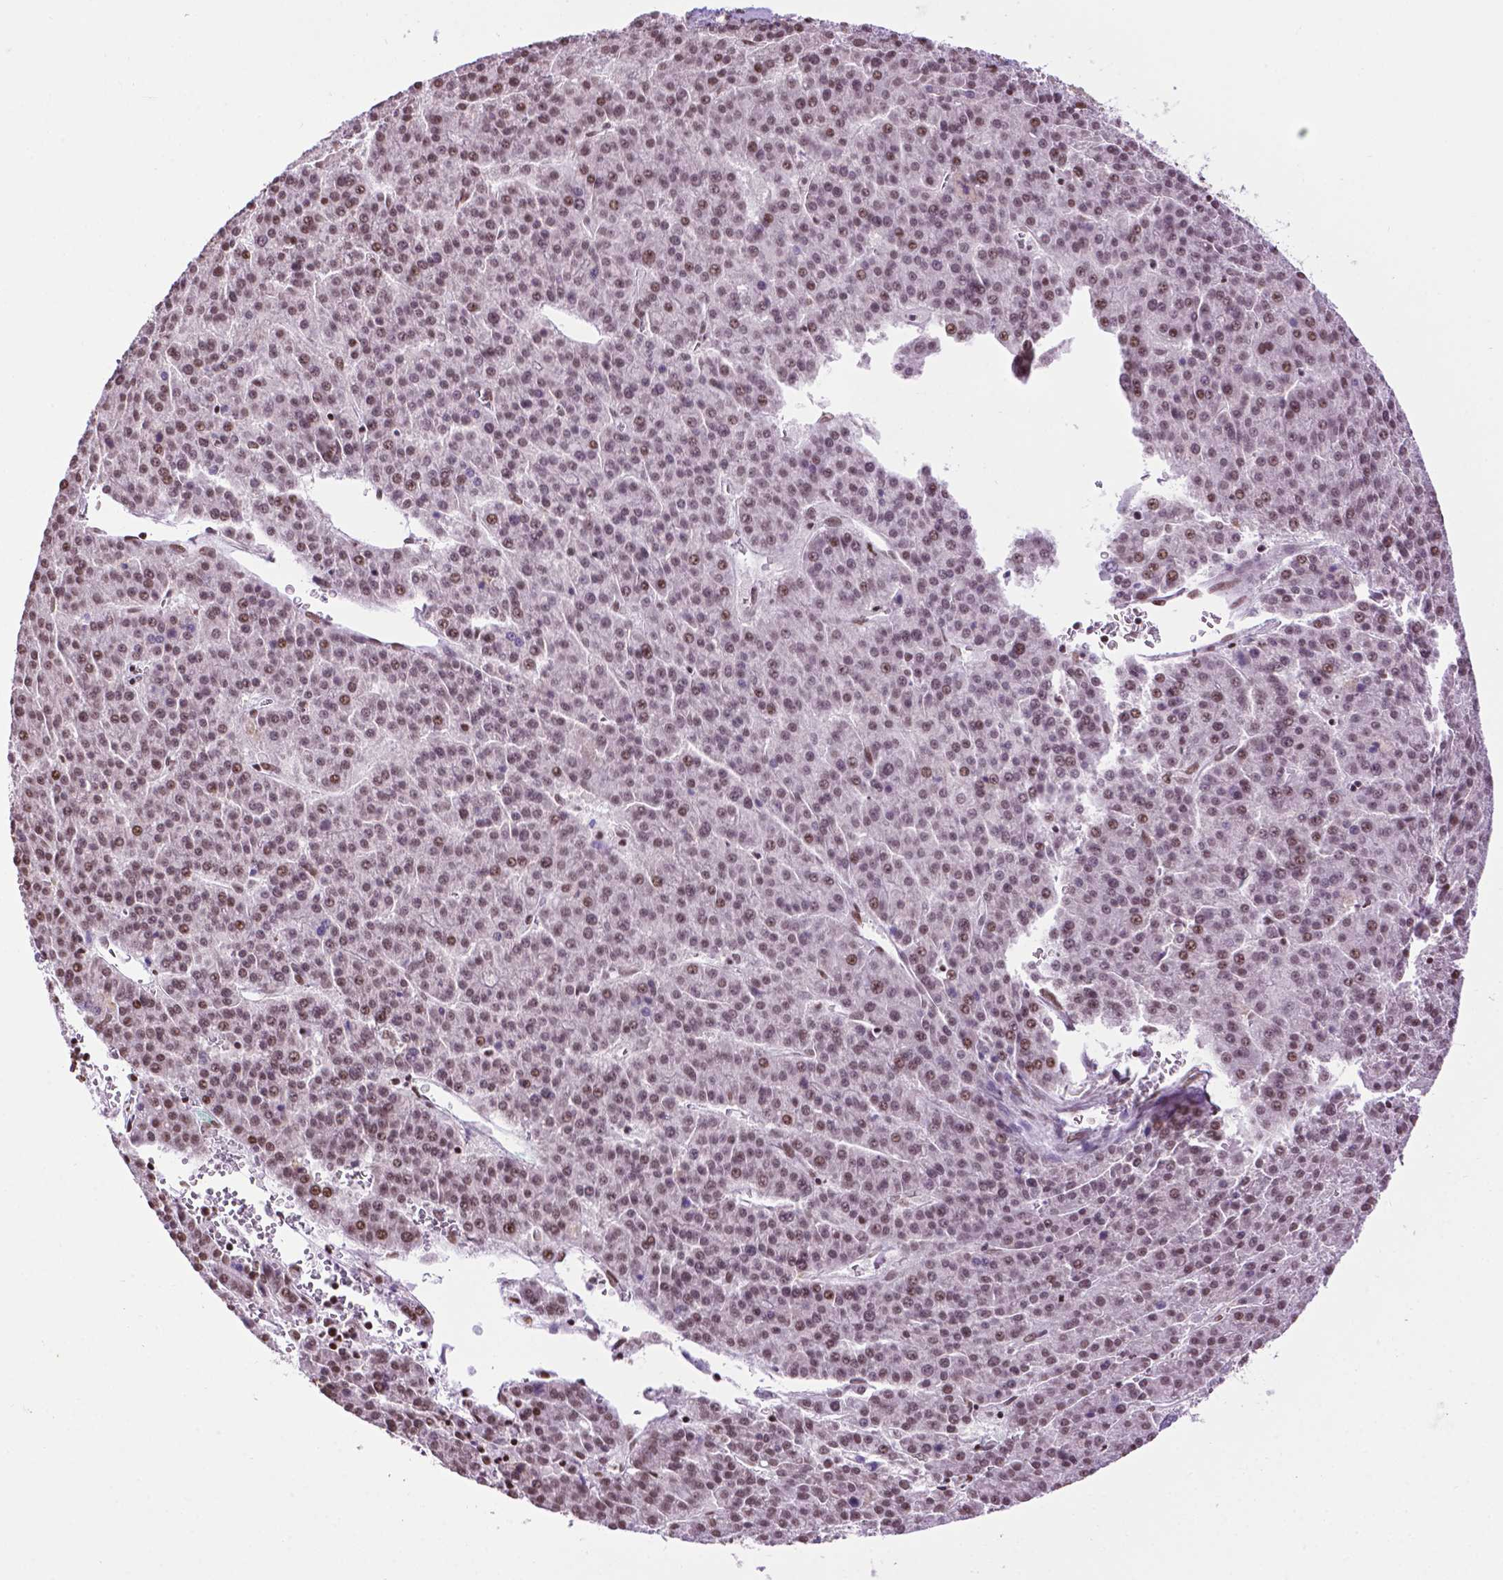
{"staining": {"intensity": "moderate", "quantity": "25%-75%", "location": "nuclear"}, "tissue": "liver cancer", "cell_type": "Tumor cells", "image_type": "cancer", "snomed": [{"axis": "morphology", "description": "Carcinoma, Hepatocellular, NOS"}, {"axis": "topography", "description": "Liver"}], "caption": "Immunohistochemistry histopathology image of neoplastic tissue: human liver cancer (hepatocellular carcinoma) stained using IHC exhibits medium levels of moderate protein expression localized specifically in the nuclear of tumor cells, appearing as a nuclear brown color.", "gene": "COL23A1", "patient": {"sex": "female", "age": 58}}